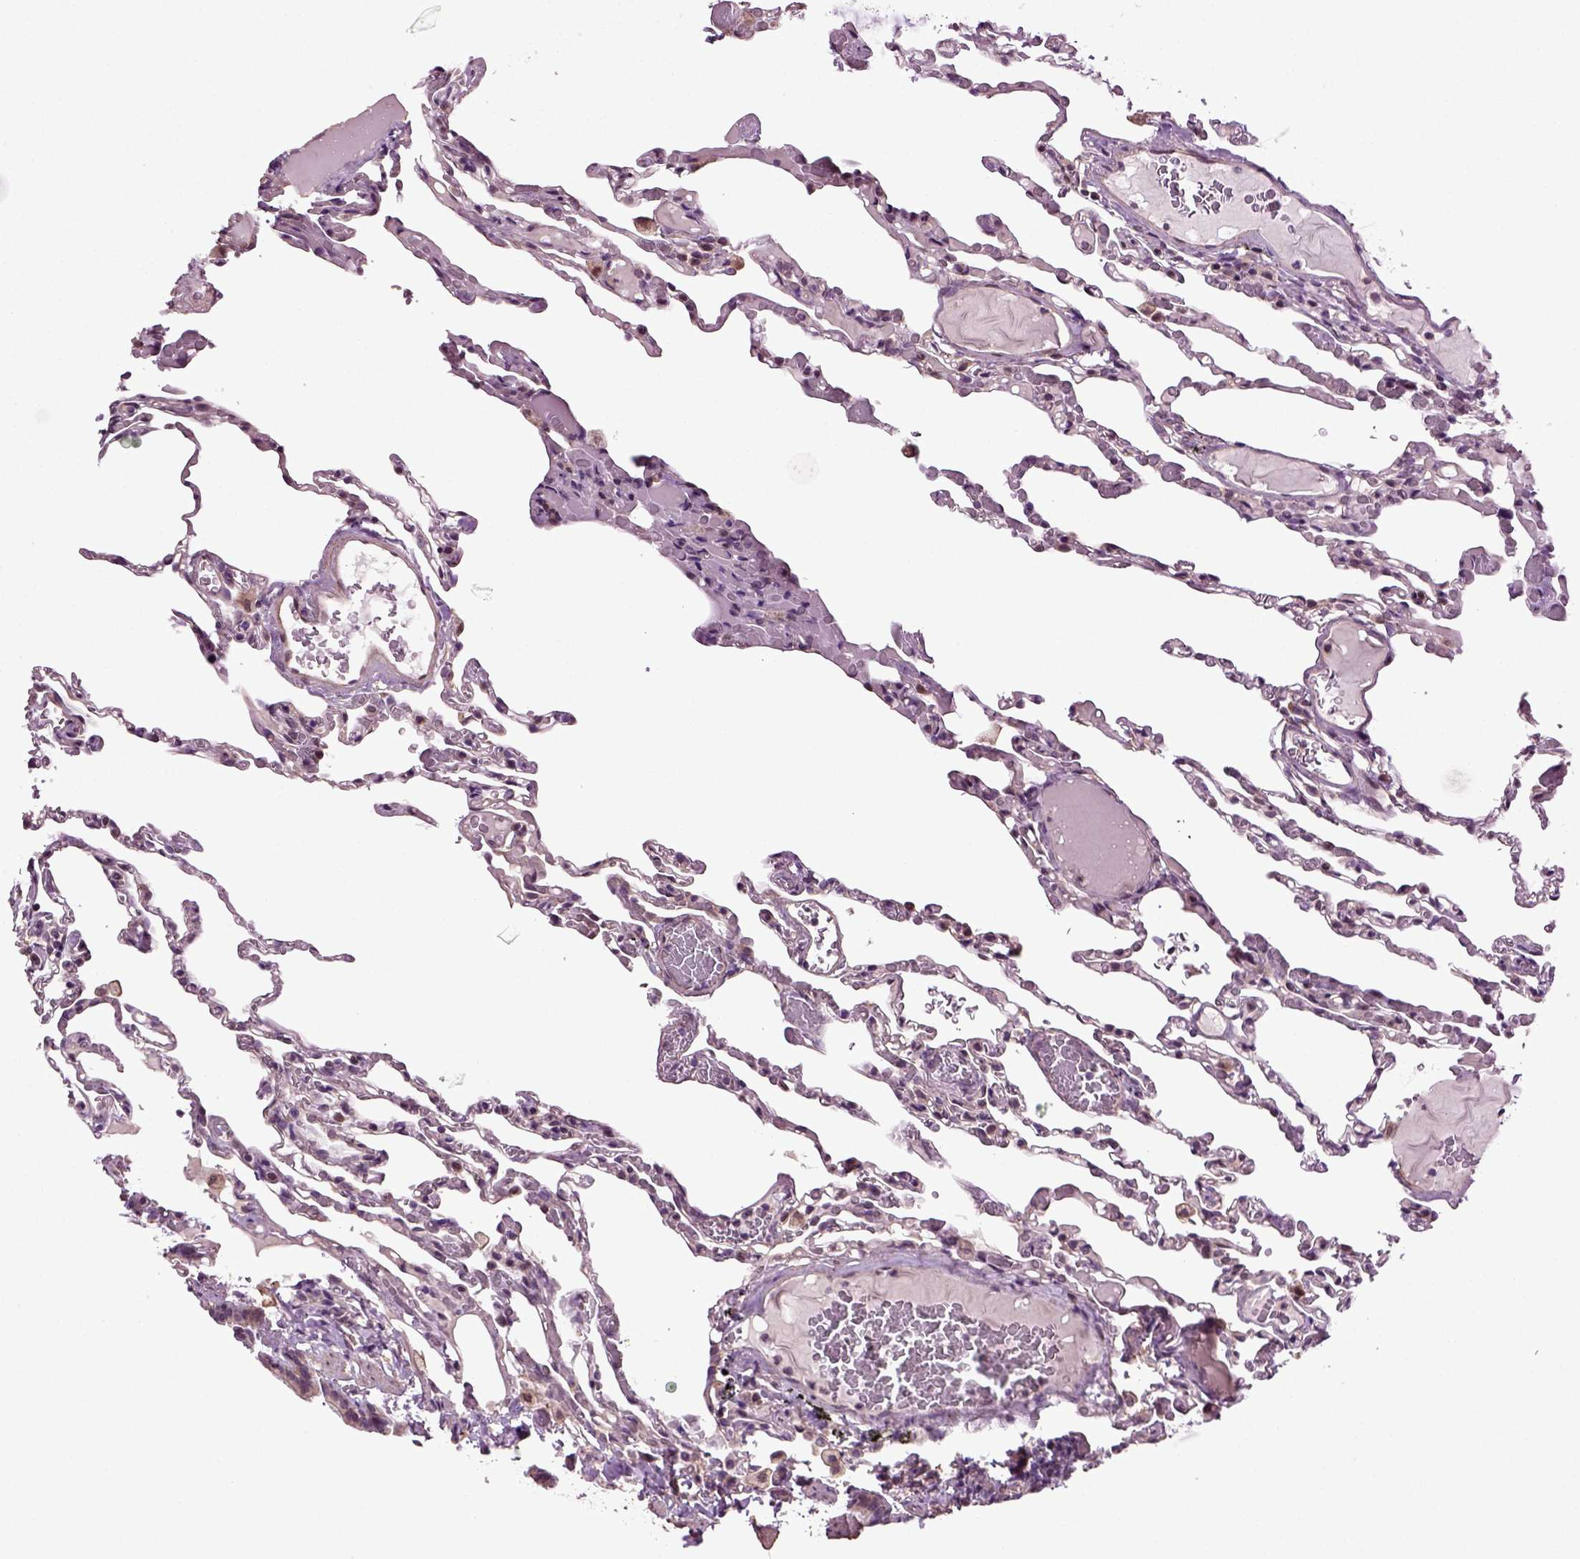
{"staining": {"intensity": "negative", "quantity": "none", "location": "none"}, "tissue": "lung", "cell_type": "Alveolar cells", "image_type": "normal", "snomed": [{"axis": "morphology", "description": "Normal tissue, NOS"}, {"axis": "topography", "description": "Lung"}], "caption": "Lung stained for a protein using immunohistochemistry exhibits no expression alveolar cells.", "gene": "HAGHL", "patient": {"sex": "female", "age": 43}}